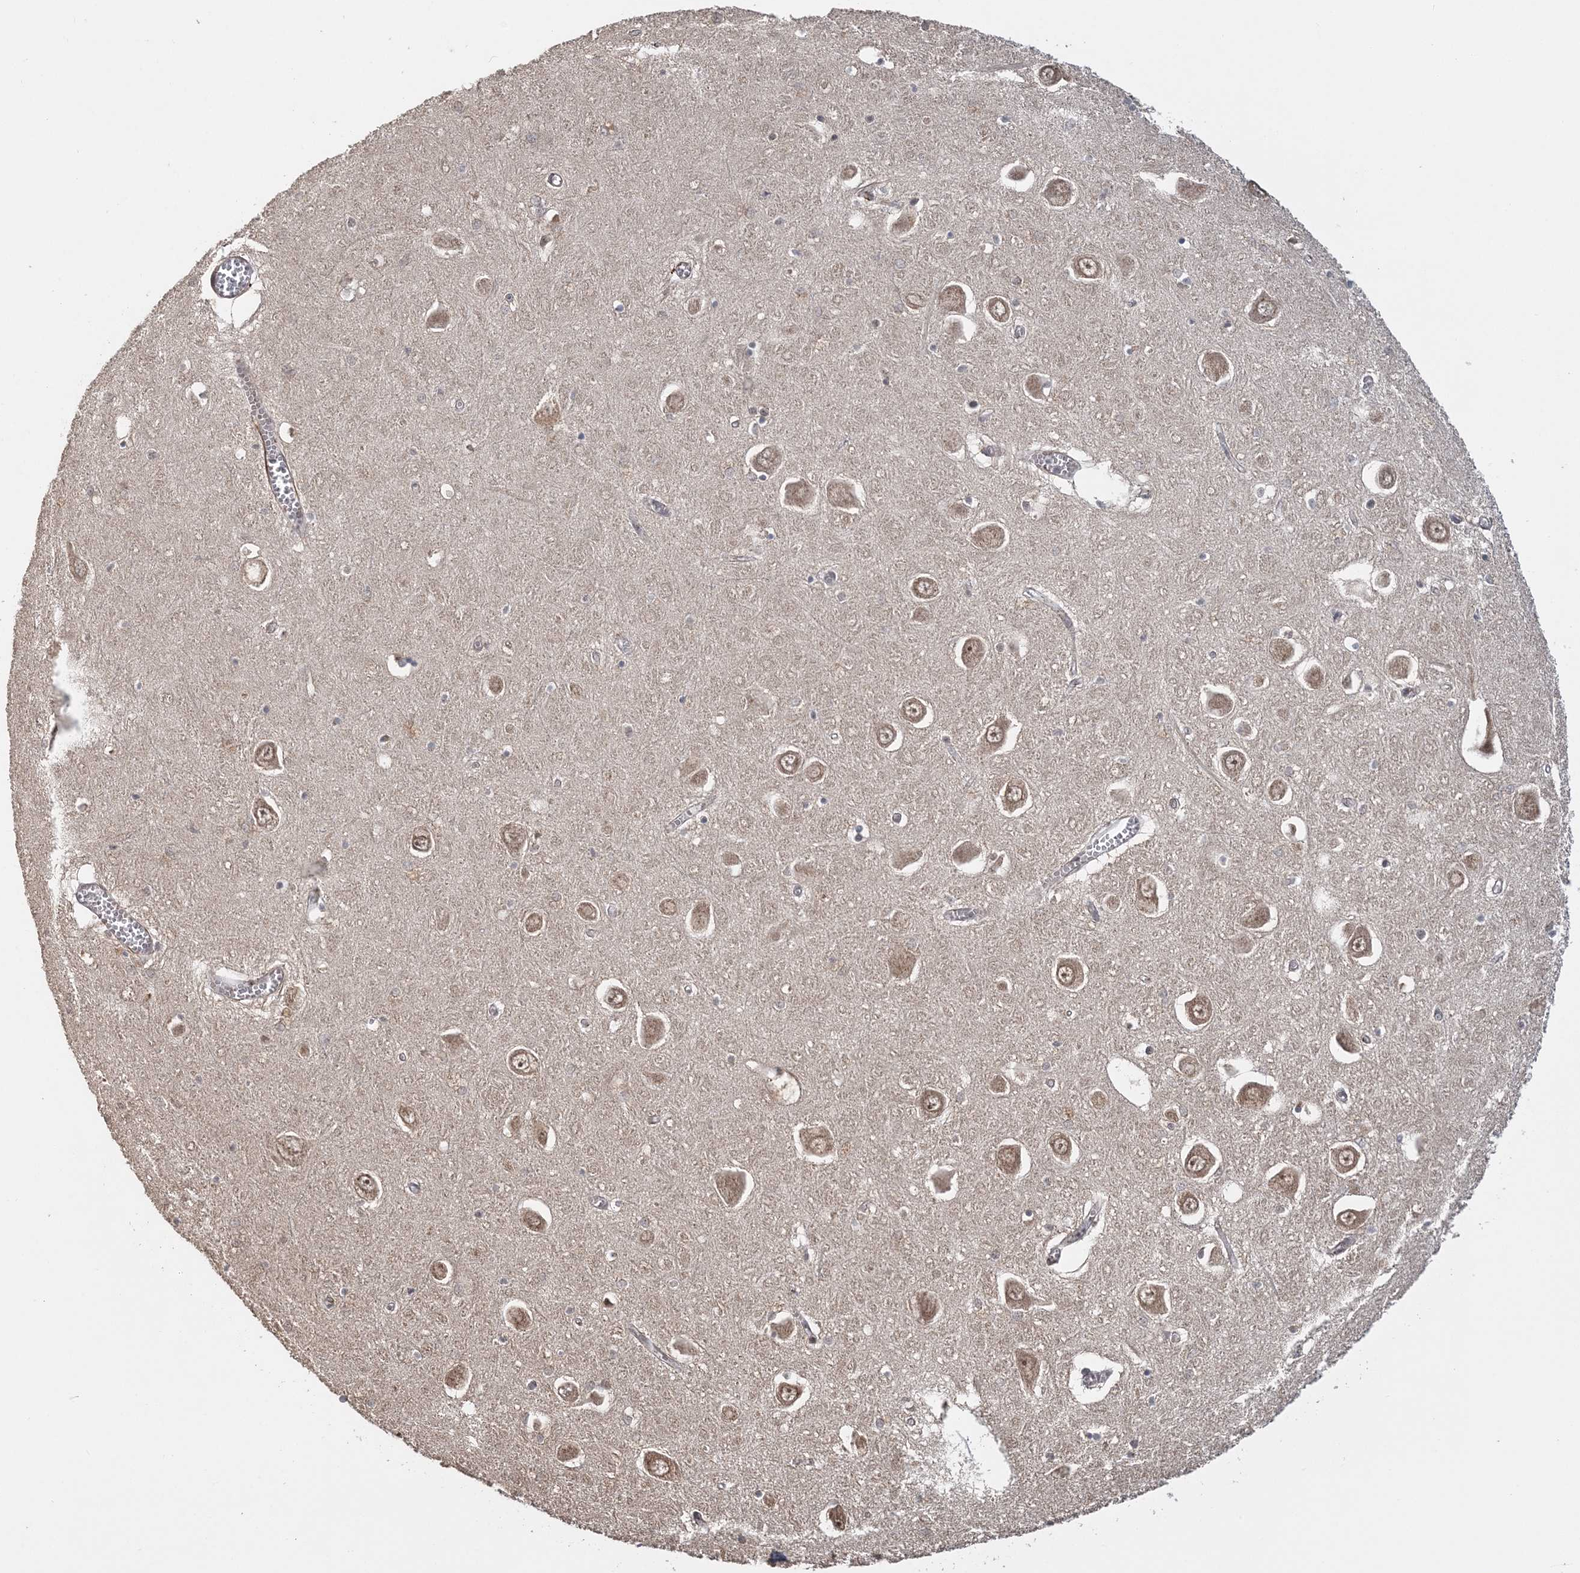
{"staining": {"intensity": "negative", "quantity": "none", "location": "none"}, "tissue": "hippocampus", "cell_type": "Glial cells", "image_type": "normal", "snomed": [{"axis": "morphology", "description": "Normal tissue, NOS"}, {"axis": "topography", "description": "Hippocampus"}], "caption": "Immunohistochemical staining of normal hippocampus exhibits no significant expression in glial cells.", "gene": "TSHZ2", "patient": {"sex": "male", "age": 70}}